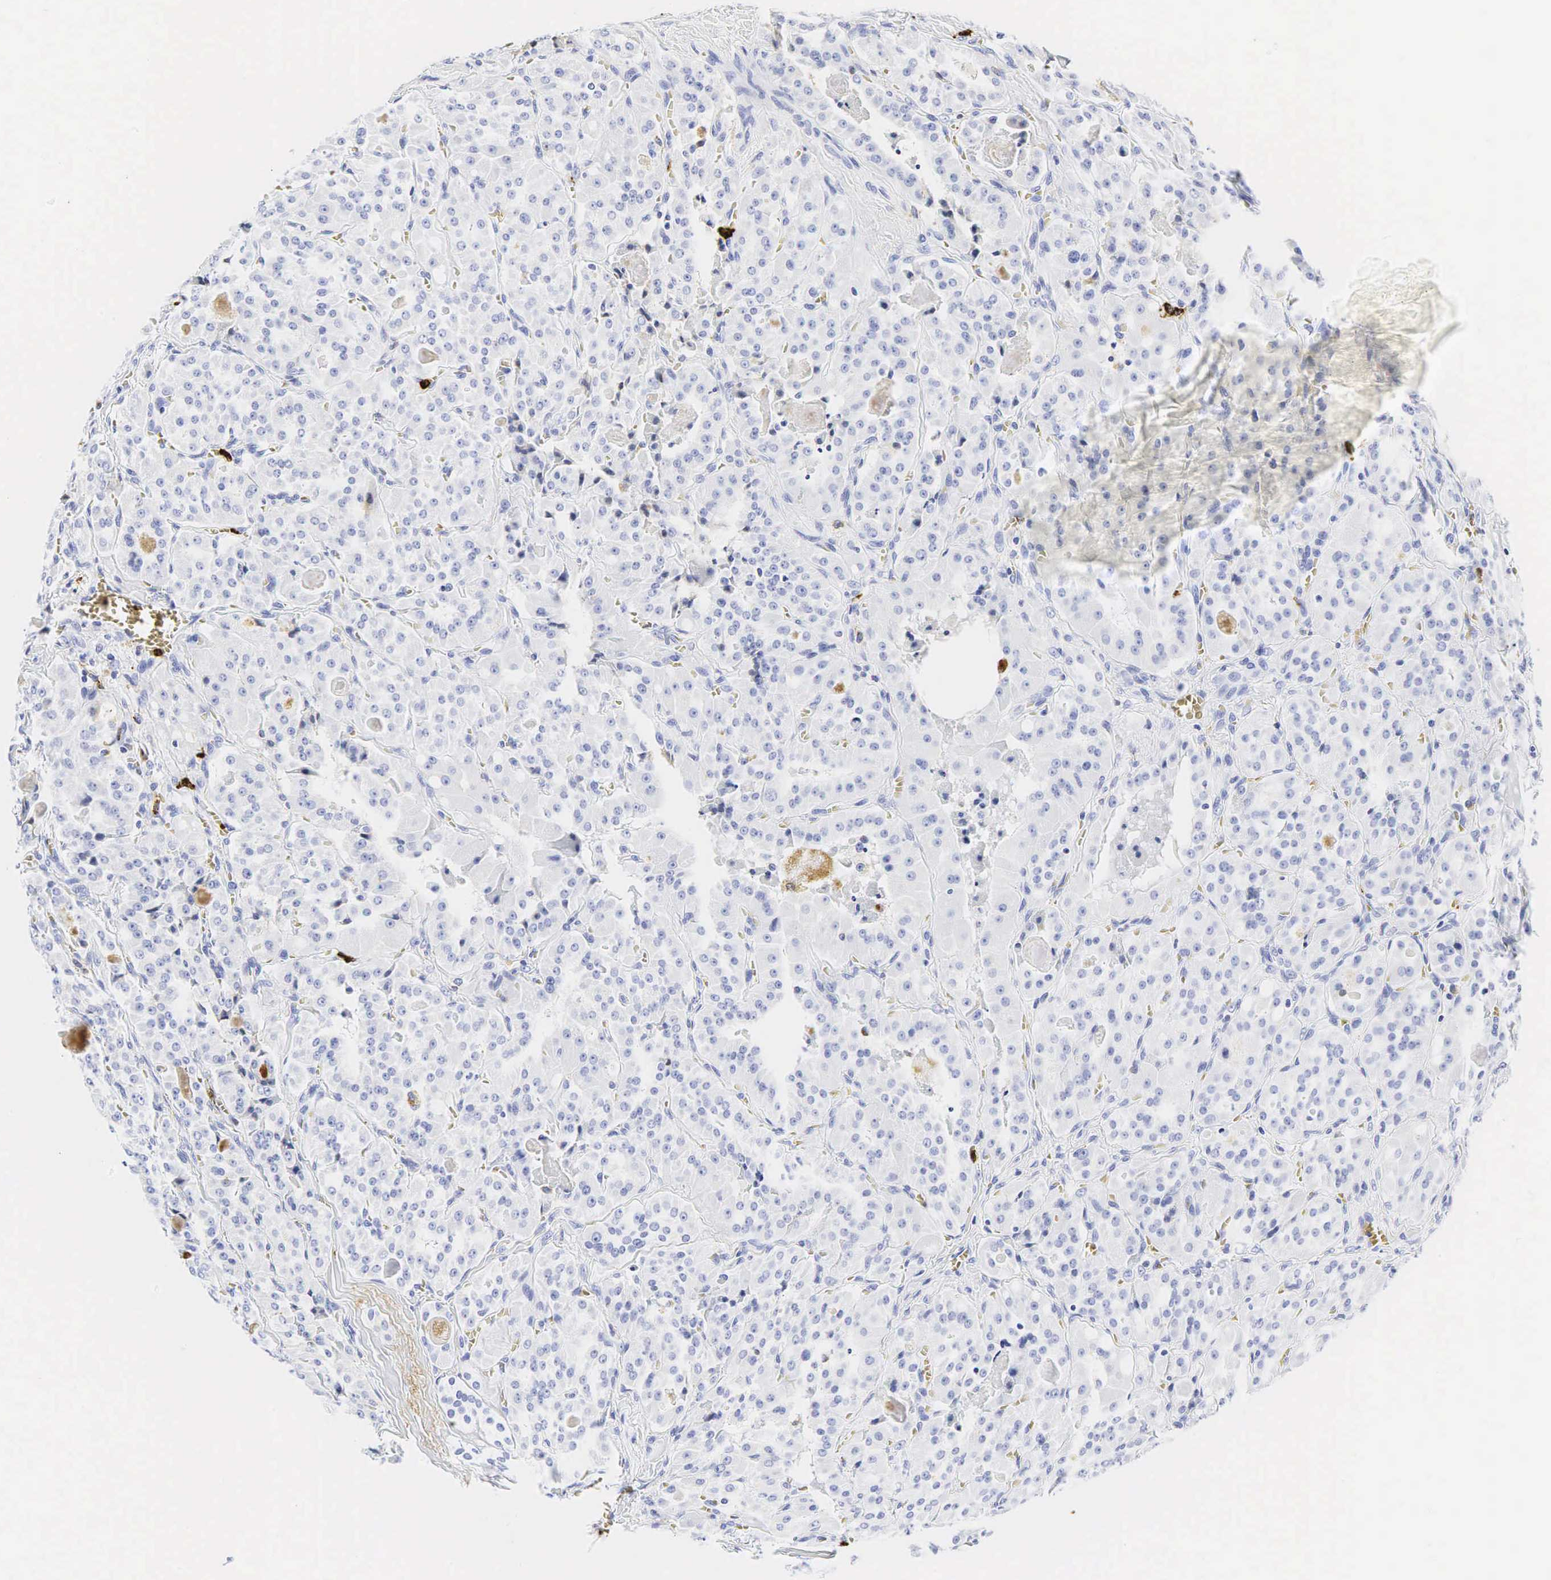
{"staining": {"intensity": "negative", "quantity": "none", "location": "none"}, "tissue": "thyroid cancer", "cell_type": "Tumor cells", "image_type": "cancer", "snomed": [{"axis": "morphology", "description": "Carcinoma, NOS"}, {"axis": "topography", "description": "Thyroid gland"}], "caption": "IHC image of thyroid cancer stained for a protein (brown), which displays no positivity in tumor cells.", "gene": "LYZ", "patient": {"sex": "male", "age": 76}}